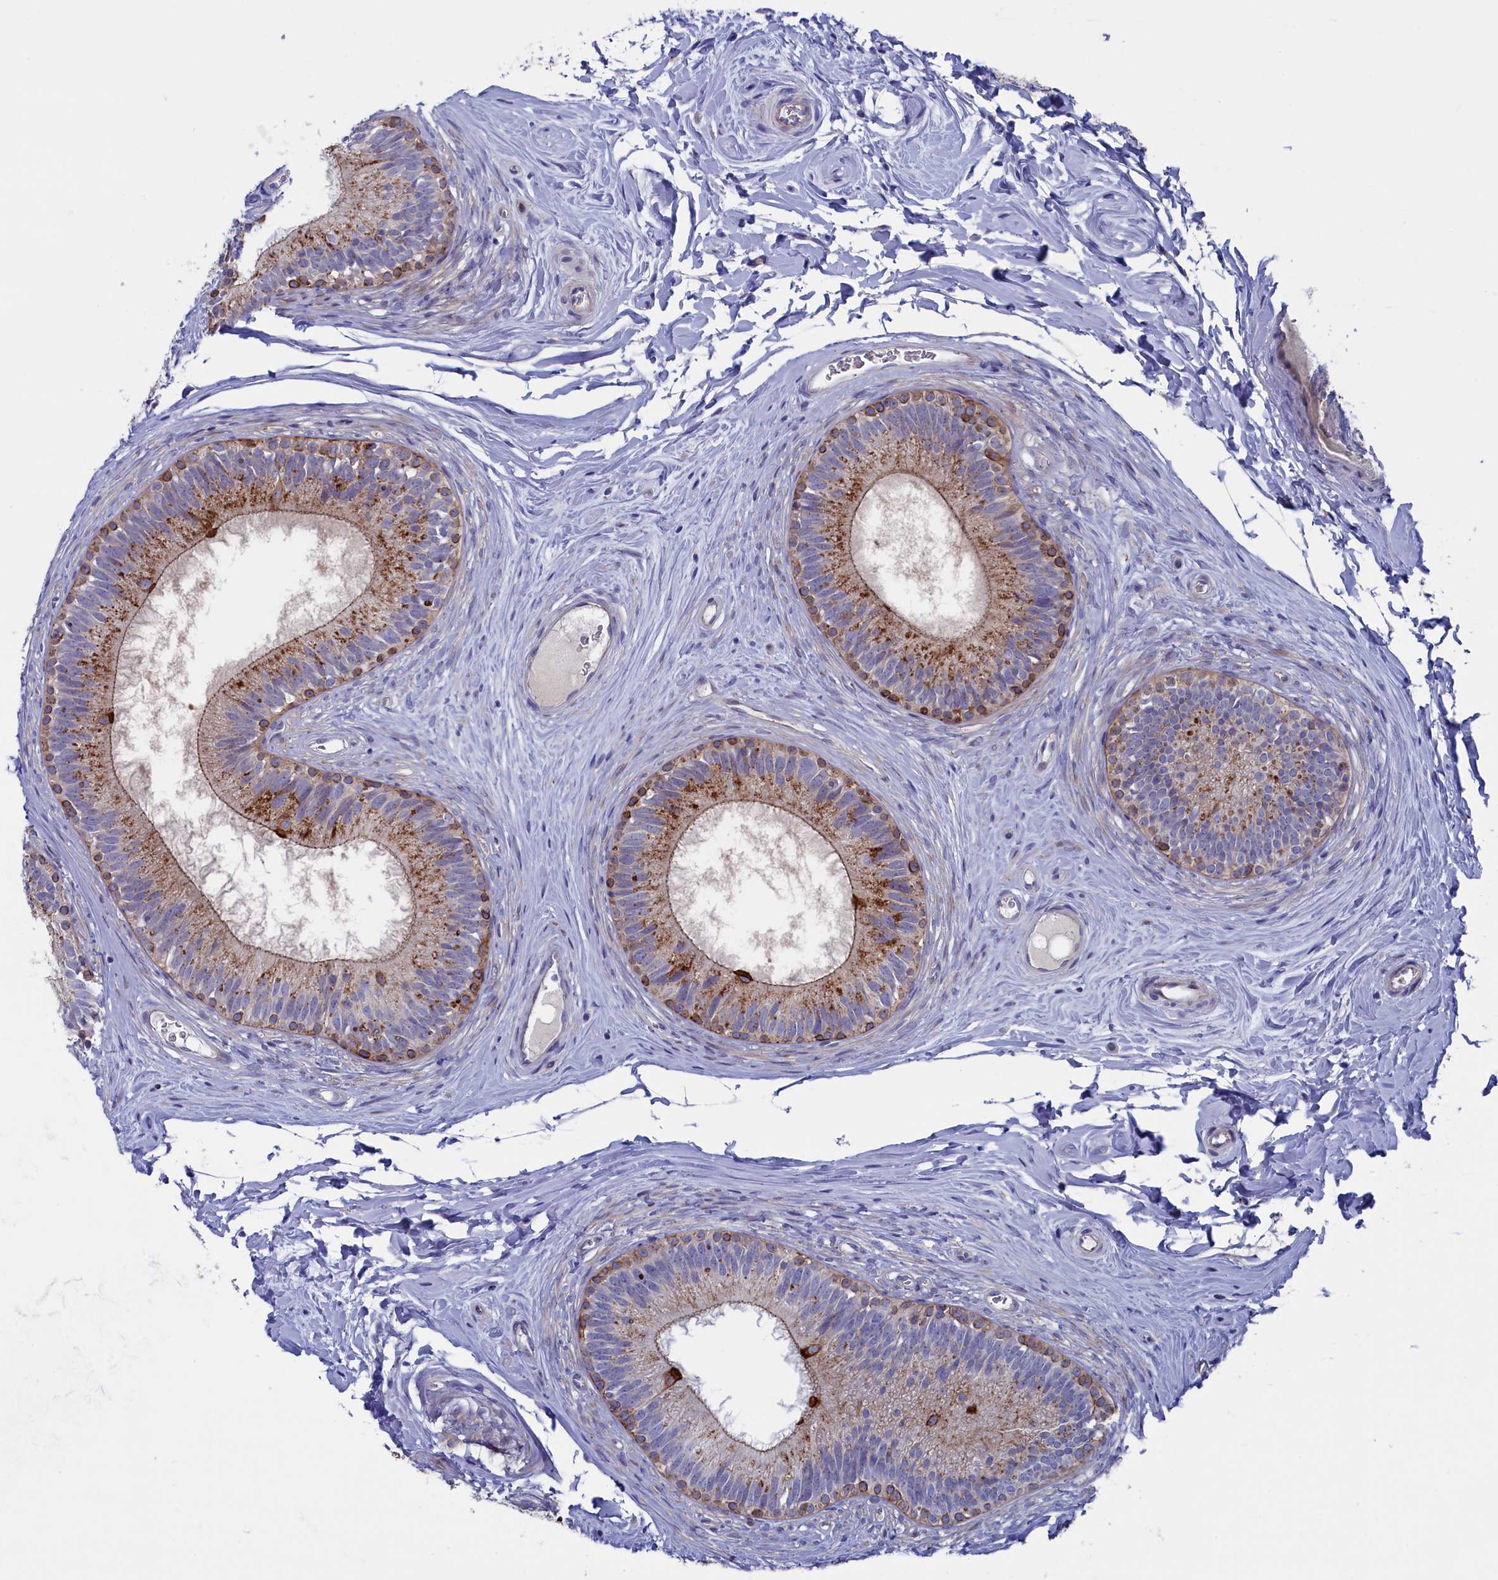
{"staining": {"intensity": "moderate", "quantity": ">75%", "location": "cytoplasmic/membranous"}, "tissue": "epididymis", "cell_type": "Glandular cells", "image_type": "normal", "snomed": [{"axis": "morphology", "description": "Normal tissue, NOS"}, {"axis": "topography", "description": "Epididymis"}], "caption": "Protein analysis of benign epididymis shows moderate cytoplasmic/membranous expression in approximately >75% of glandular cells. Nuclei are stained in blue.", "gene": "NUDT7", "patient": {"sex": "male", "age": 33}}